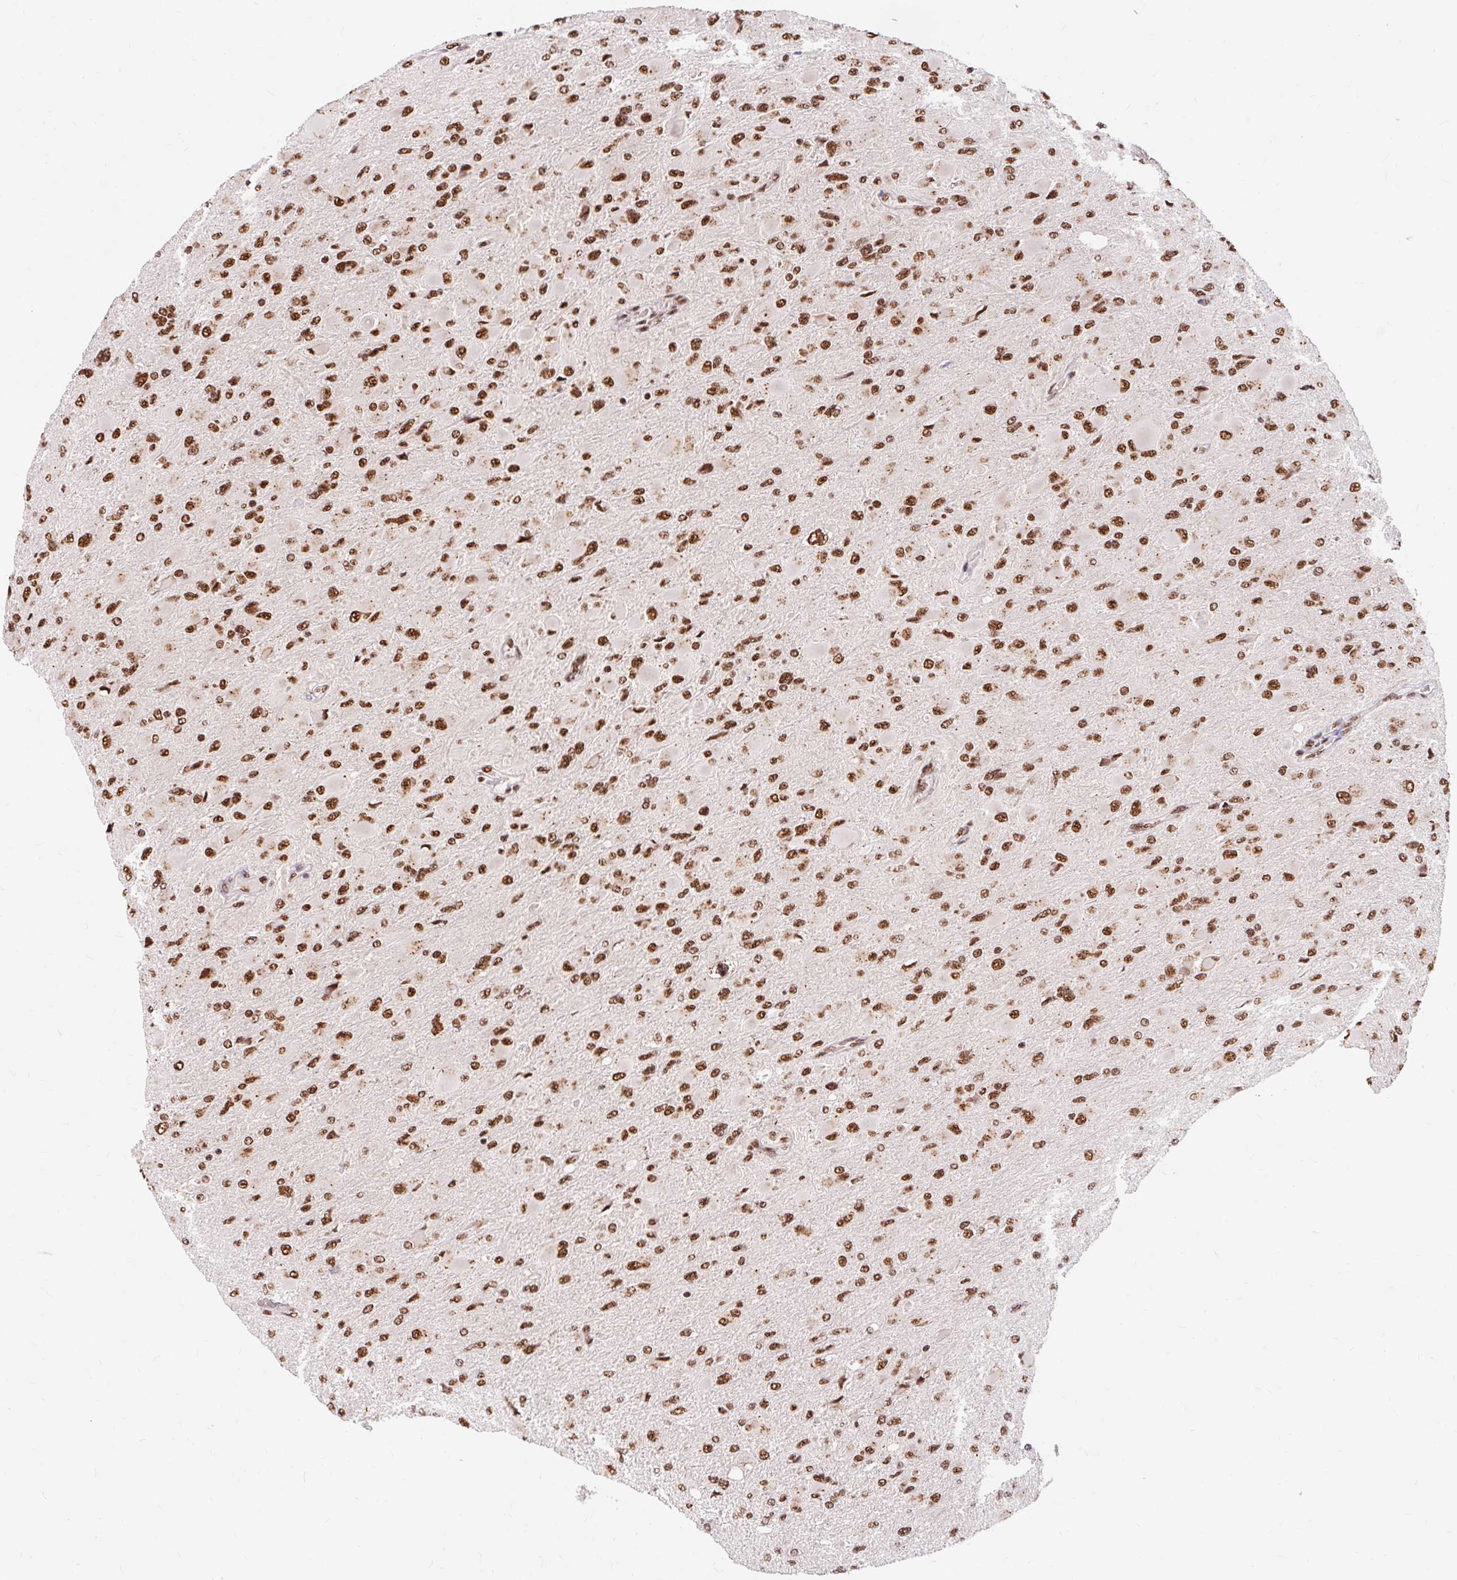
{"staining": {"intensity": "strong", "quantity": ">75%", "location": "nuclear"}, "tissue": "glioma", "cell_type": "Tumor cells", "image_type": "cancer", "snomed": [{"axis": "morphology", "description": "Glioma, malignant, High grade"}, {"axis": "topography", "description": "Cerebral cortex"}], "caption": "Immunohistochemical staining of human high-grade glioma (malignant) exhibits high levels of strong nuclear positivity in about >75% of tumor cells. The staining was performed using DAB (3,3'-diaminobenzidine) to visualize the protein expression in brown, while the nuclei were stained in blue with hematoxylin (Magnification: 20x).", "gene": "BICRA", "patient": {"sex": "female", "age": 36}}